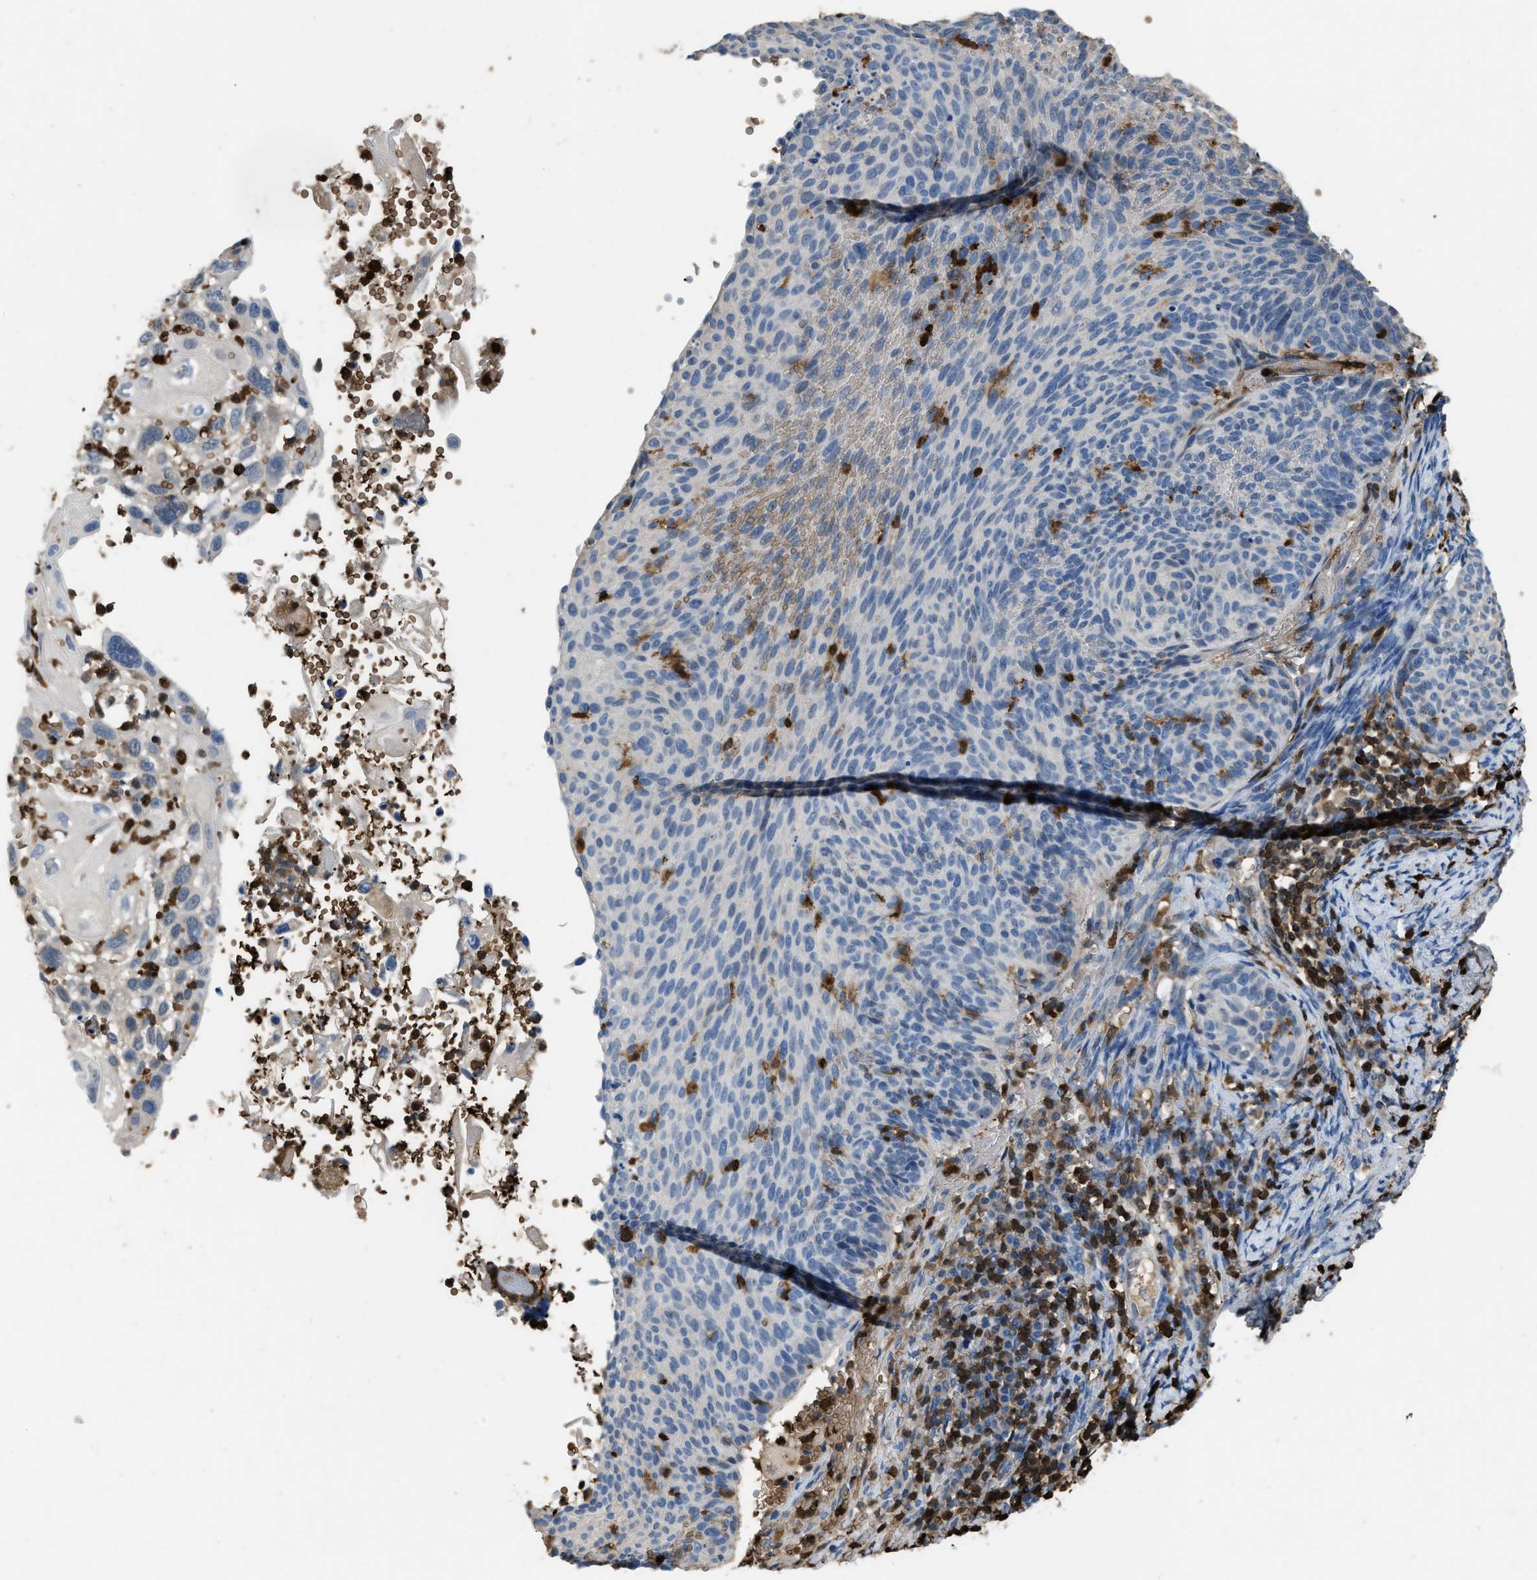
{"staining": {"intensity": "negative", "quantity": "none", "location": "none"}, "tissue": "cervical cancer", "cell_type": "Tumor cells", "image_type": "cancer", "snomed": [{"axis": "morphology", "description": "Squamous cell carcinoma, NOS"}, {"axis": "topography", "description": "Cervix"}], "caption": "Immunohistochemical staining of human squamous cell carcinoma (cervical) shows no significant staining in tumor cells.", "gene": "ARHGDIB", "patient": {"sex": "female", "age": 70}}